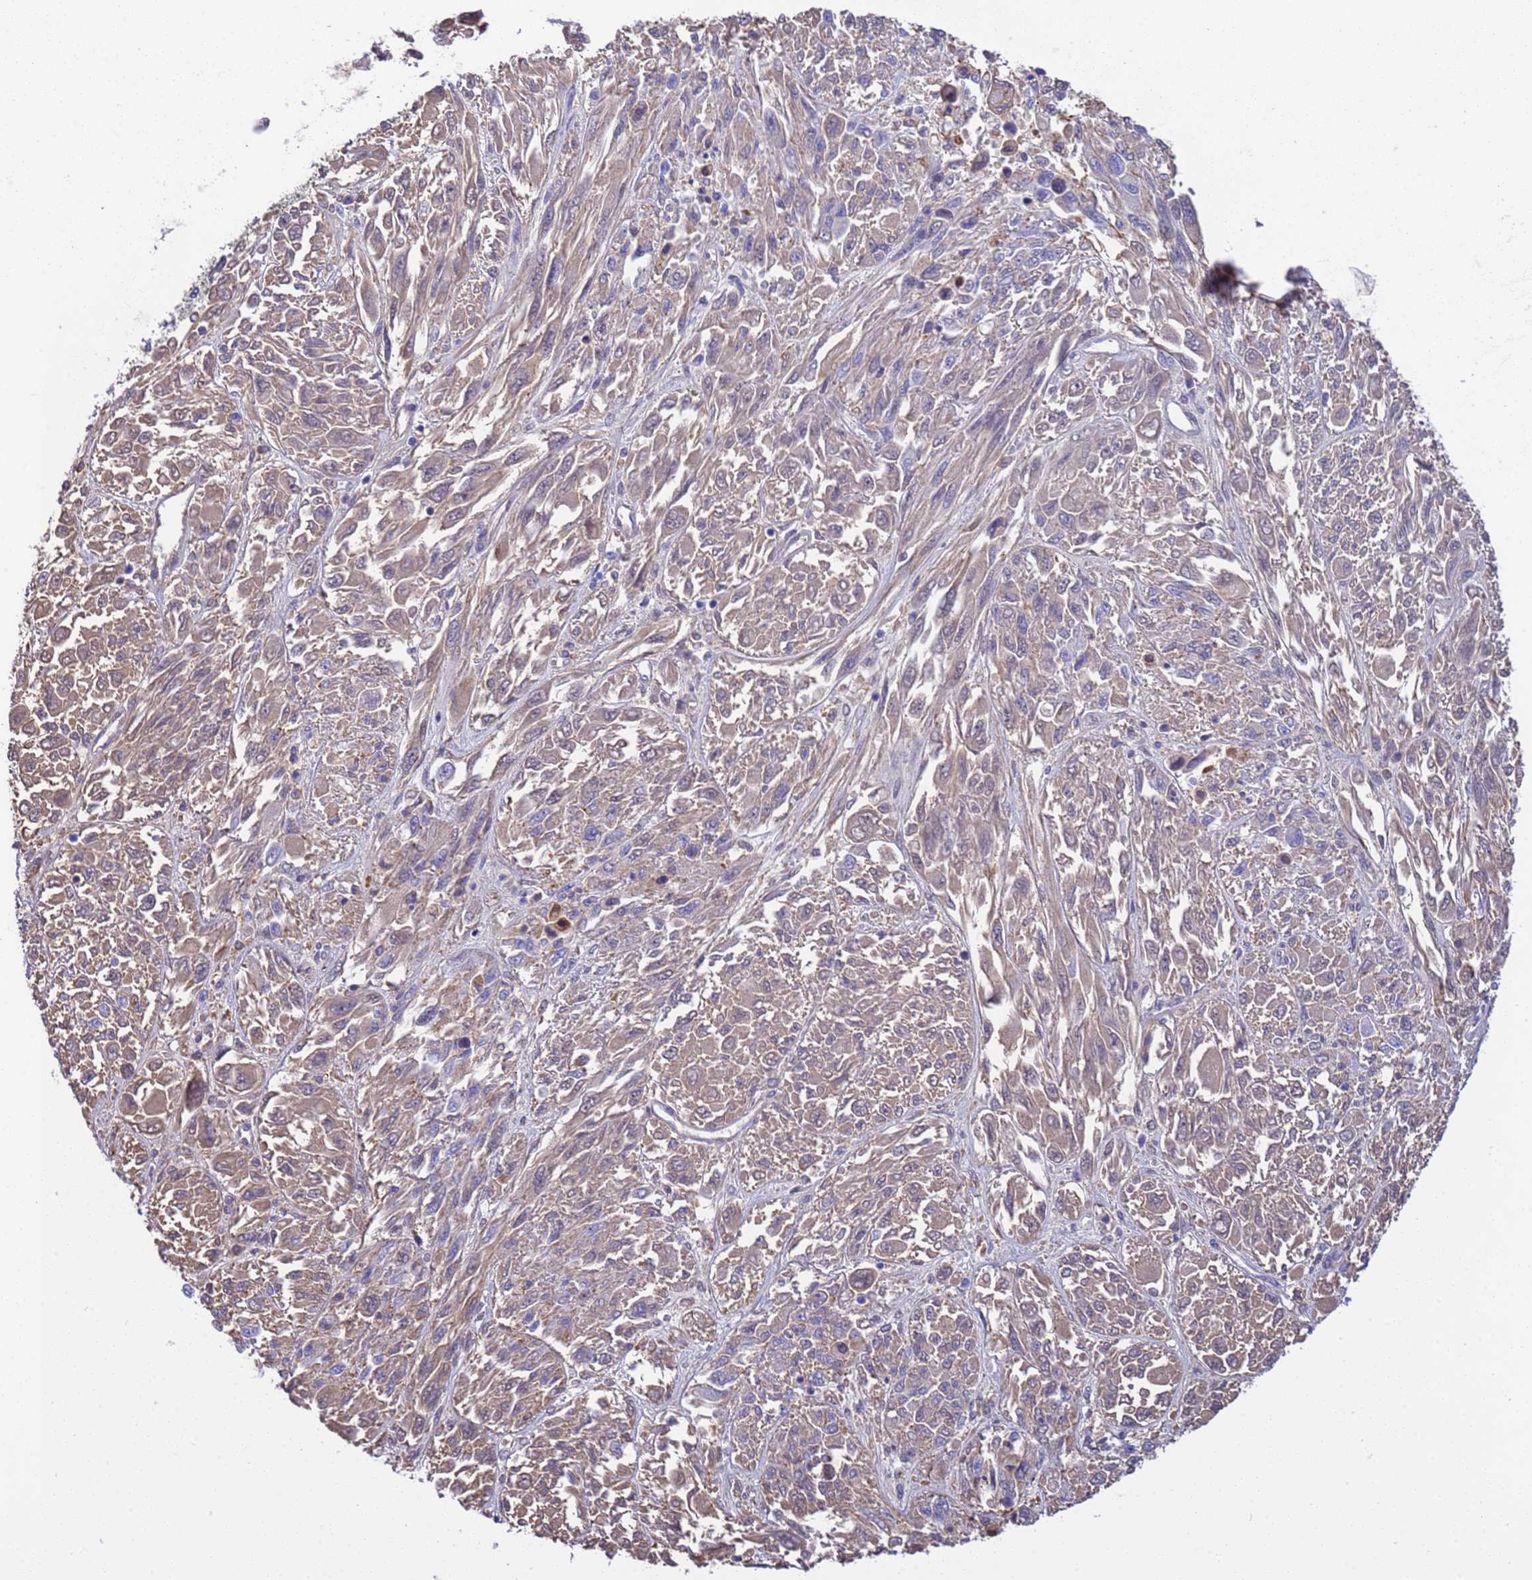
{"staining": {"intensity": "weak", "quantity": "25%-75%", "location": "cytoplasmic/membranous"}, "tissue": "melanoma", "cell_type": "Tumor cells", "image_type": "cancer", "snomed": [{"axis": "morphology", "description": "Malignant melanoma, NOS"}, {"axis": "topography", "description": "Skin"}], "caption": "This micrograph displays immunohistochemistry (IHC) staining of malignant melanoma, with low weak cytoplasmic/membranous expression in approximately 25%-75% of tumor cells.", "gene": "H1-7", "patient": {"sex": "female", "age": 91}}